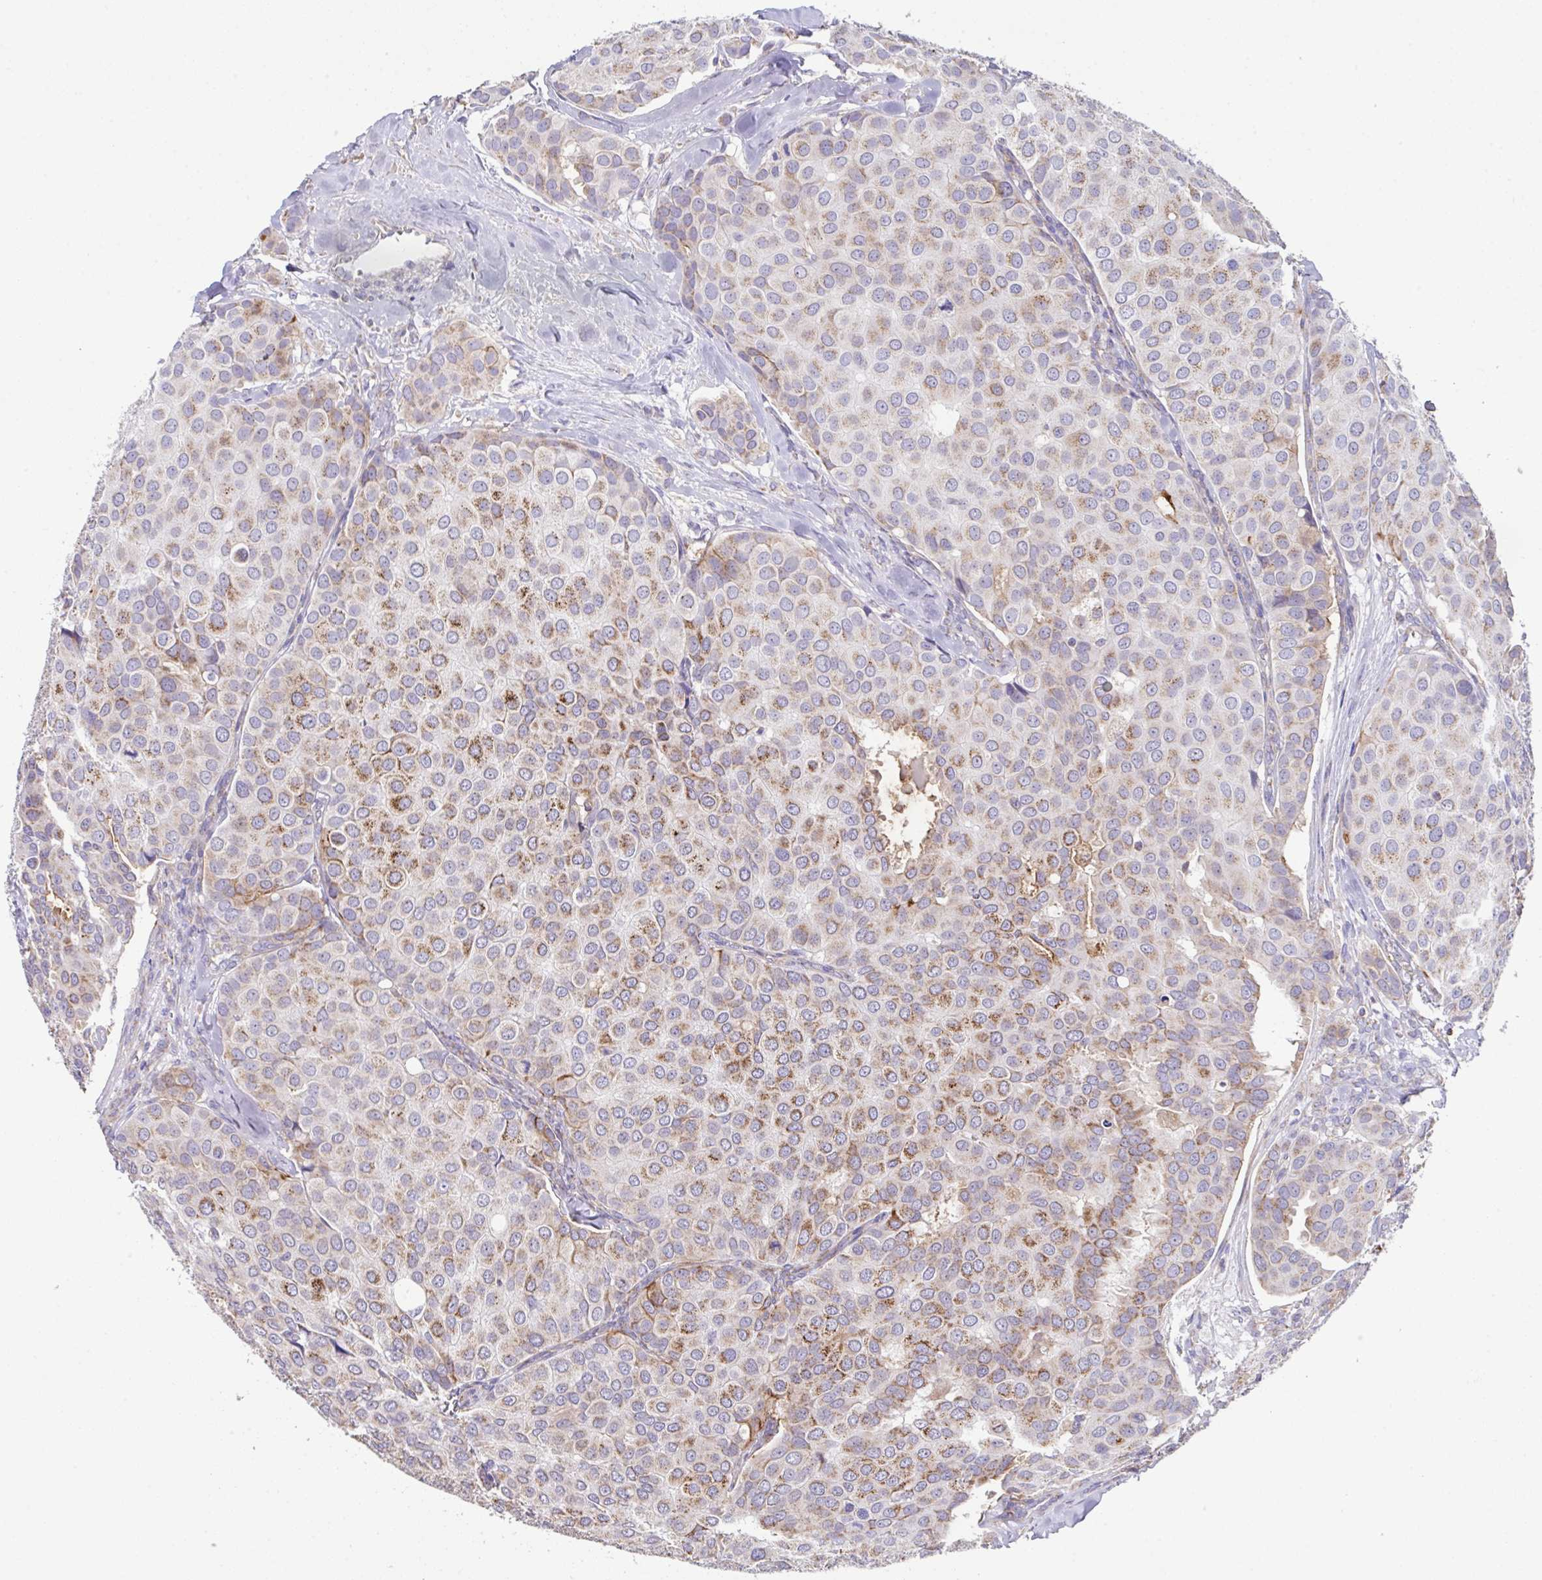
{"staining": {"intensity": "strong", "quantity": "<25%", "location": "cytoplasmic/membranous"}, "tissue": "breast cancer", "cell_type": "Tumor cells", "image_type": "cancer", "snomed": [{"axis": "morphology", "description": "Duct carcinoma"}, {"axis": "topography", "description": "Breast"}], "caption": "Human breast intraductal carcinoma stained with a protein marker displays strong staining in tumor cells.", "gene": "DOK7", "patient": {"sex": "female", "age": 70}}